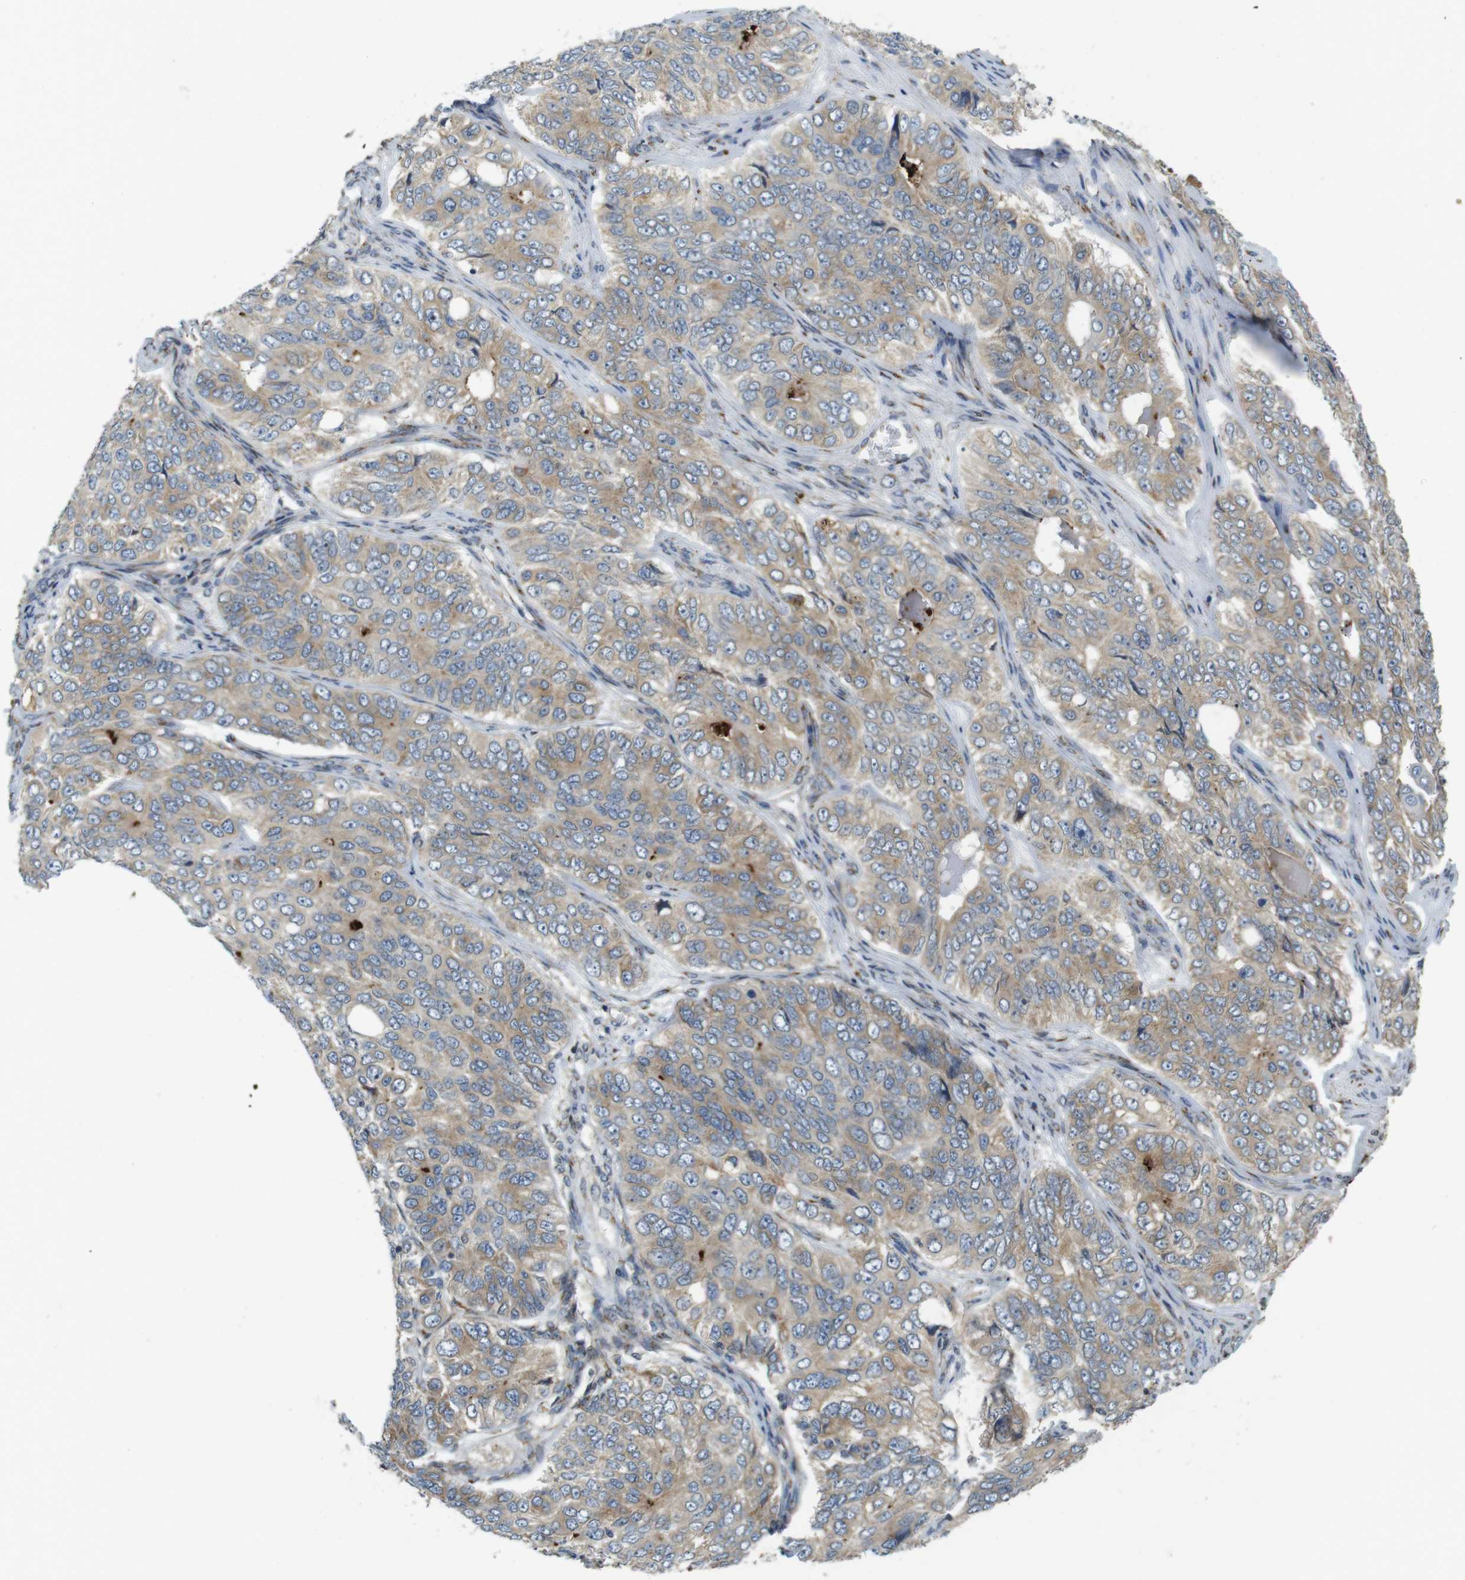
{"staining": {"intensity": "weak", "quantity": ">75%", "location": "cytoplasmic/membranous"}, "tissue": "ovarian cancer", "cell_type": "Tumor cells", "image_type": "cancer", "snomed": [{"axis": "morphology", "description": "Carcinoma, endometroid"}, {"axis": "topography", "description": "Ovary"}], "caption": "The photomicrograph reveals staining of ovarian cancer (endometroid carcinoma), revealing weak cytoplasmic/membranous protein positivity (brown color) within tumor cells.", "gene": "TMEM143", "patient": {"sex": "female", "age": 51}}